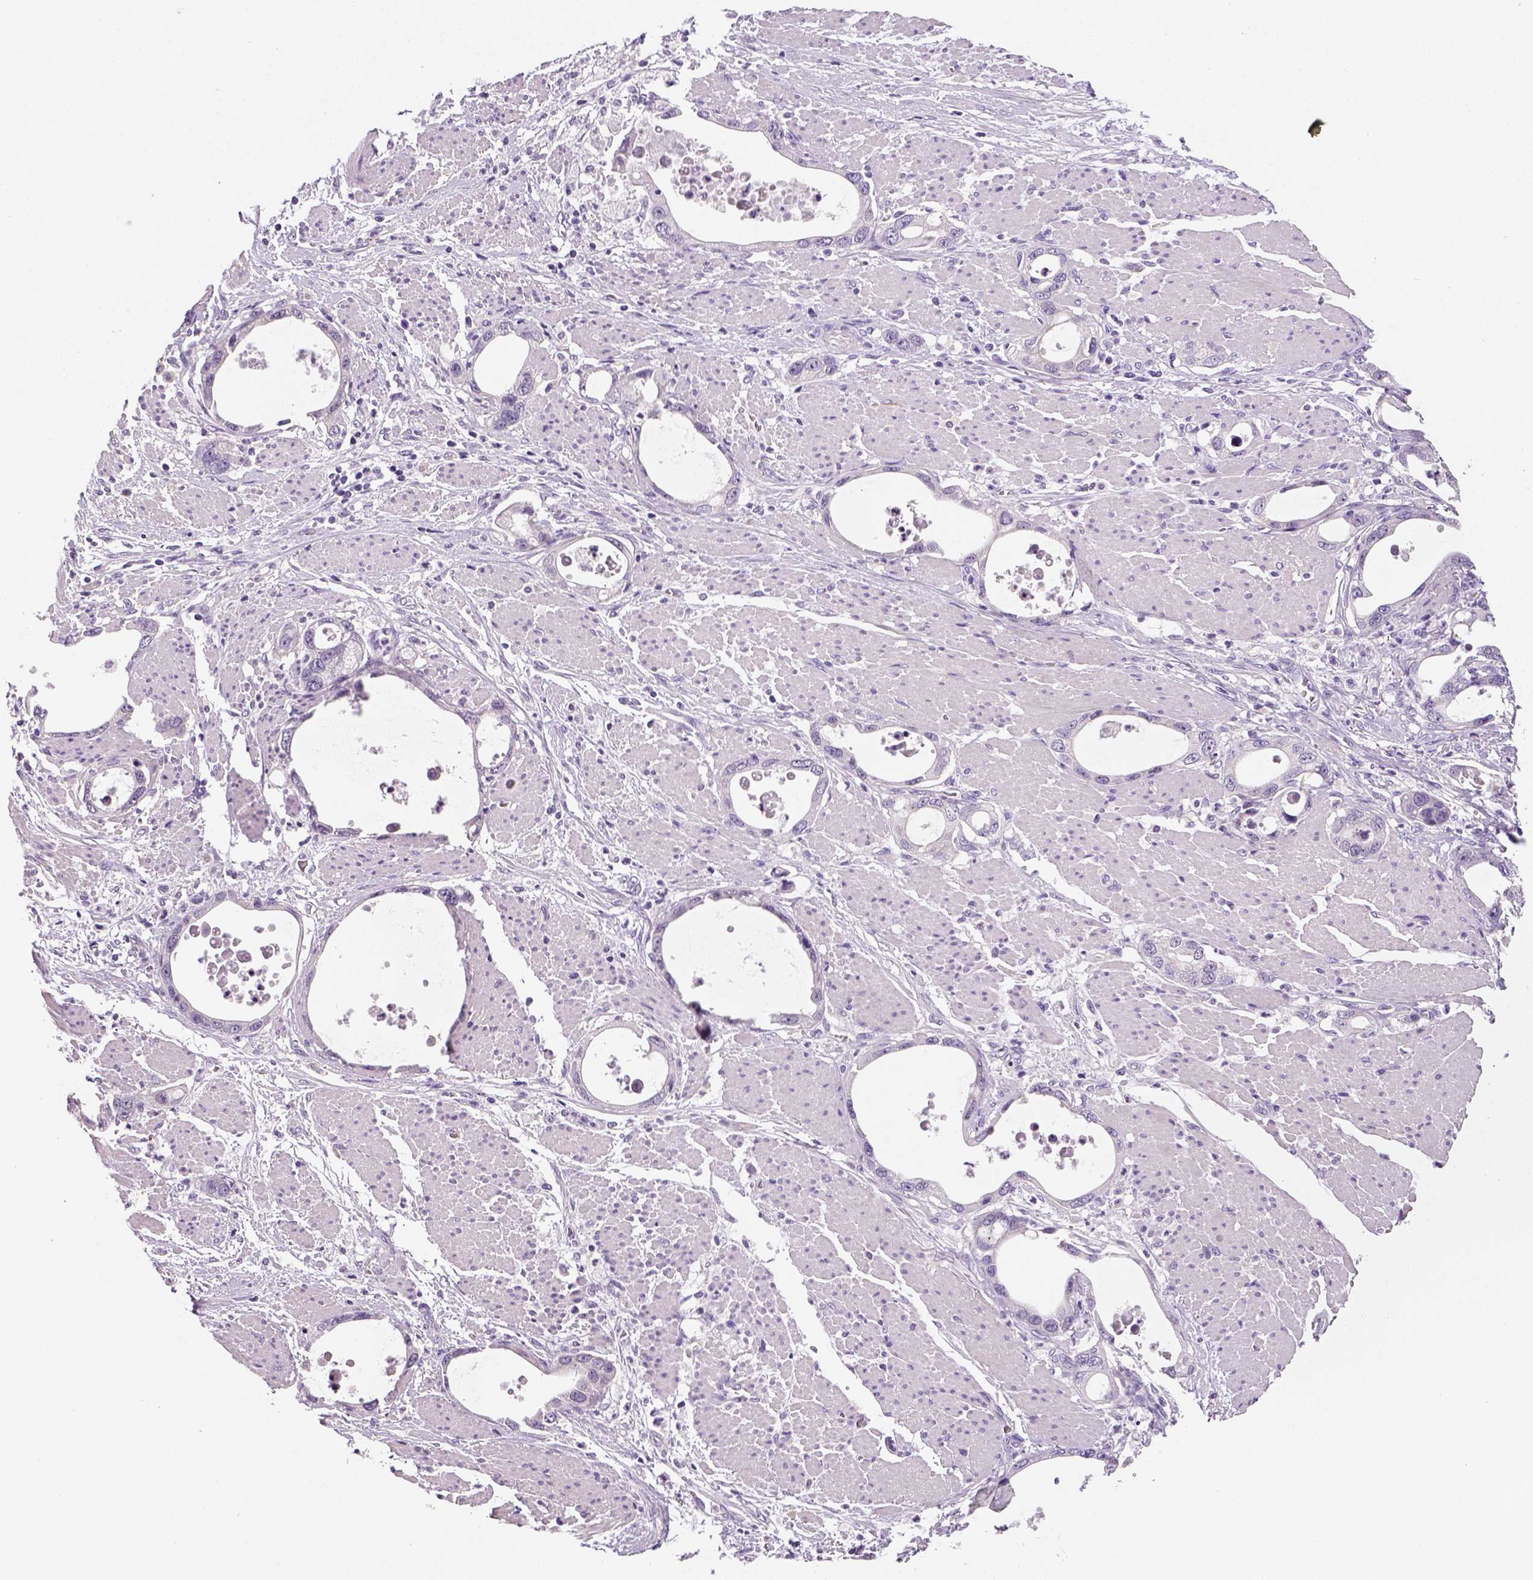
{"staining": {"intensity": "negative", "quantity": "none", "location": "none"}, "tissue": "stomach cancer", "cell_type": "Tumor cells", "image_type": "cancer", "snomed": [{"axis": "morphology", "description": "Adenocarcinoma, NOS"}, {"axis": "topography", "description": "Stomach, upper"}], "caption": "Immunohistochemical staining of stomach cancer shows no significant positivity in tumor cells. Brightfield microscopy of immunohistochemistry (IHC) stained with DAB (3,3'-diaminobenzidine) (brown) and hematoxylin (blue), captured at high magnification.", "gene": "TSPAN7", "patient": {"sex": "male", "age": 74}}